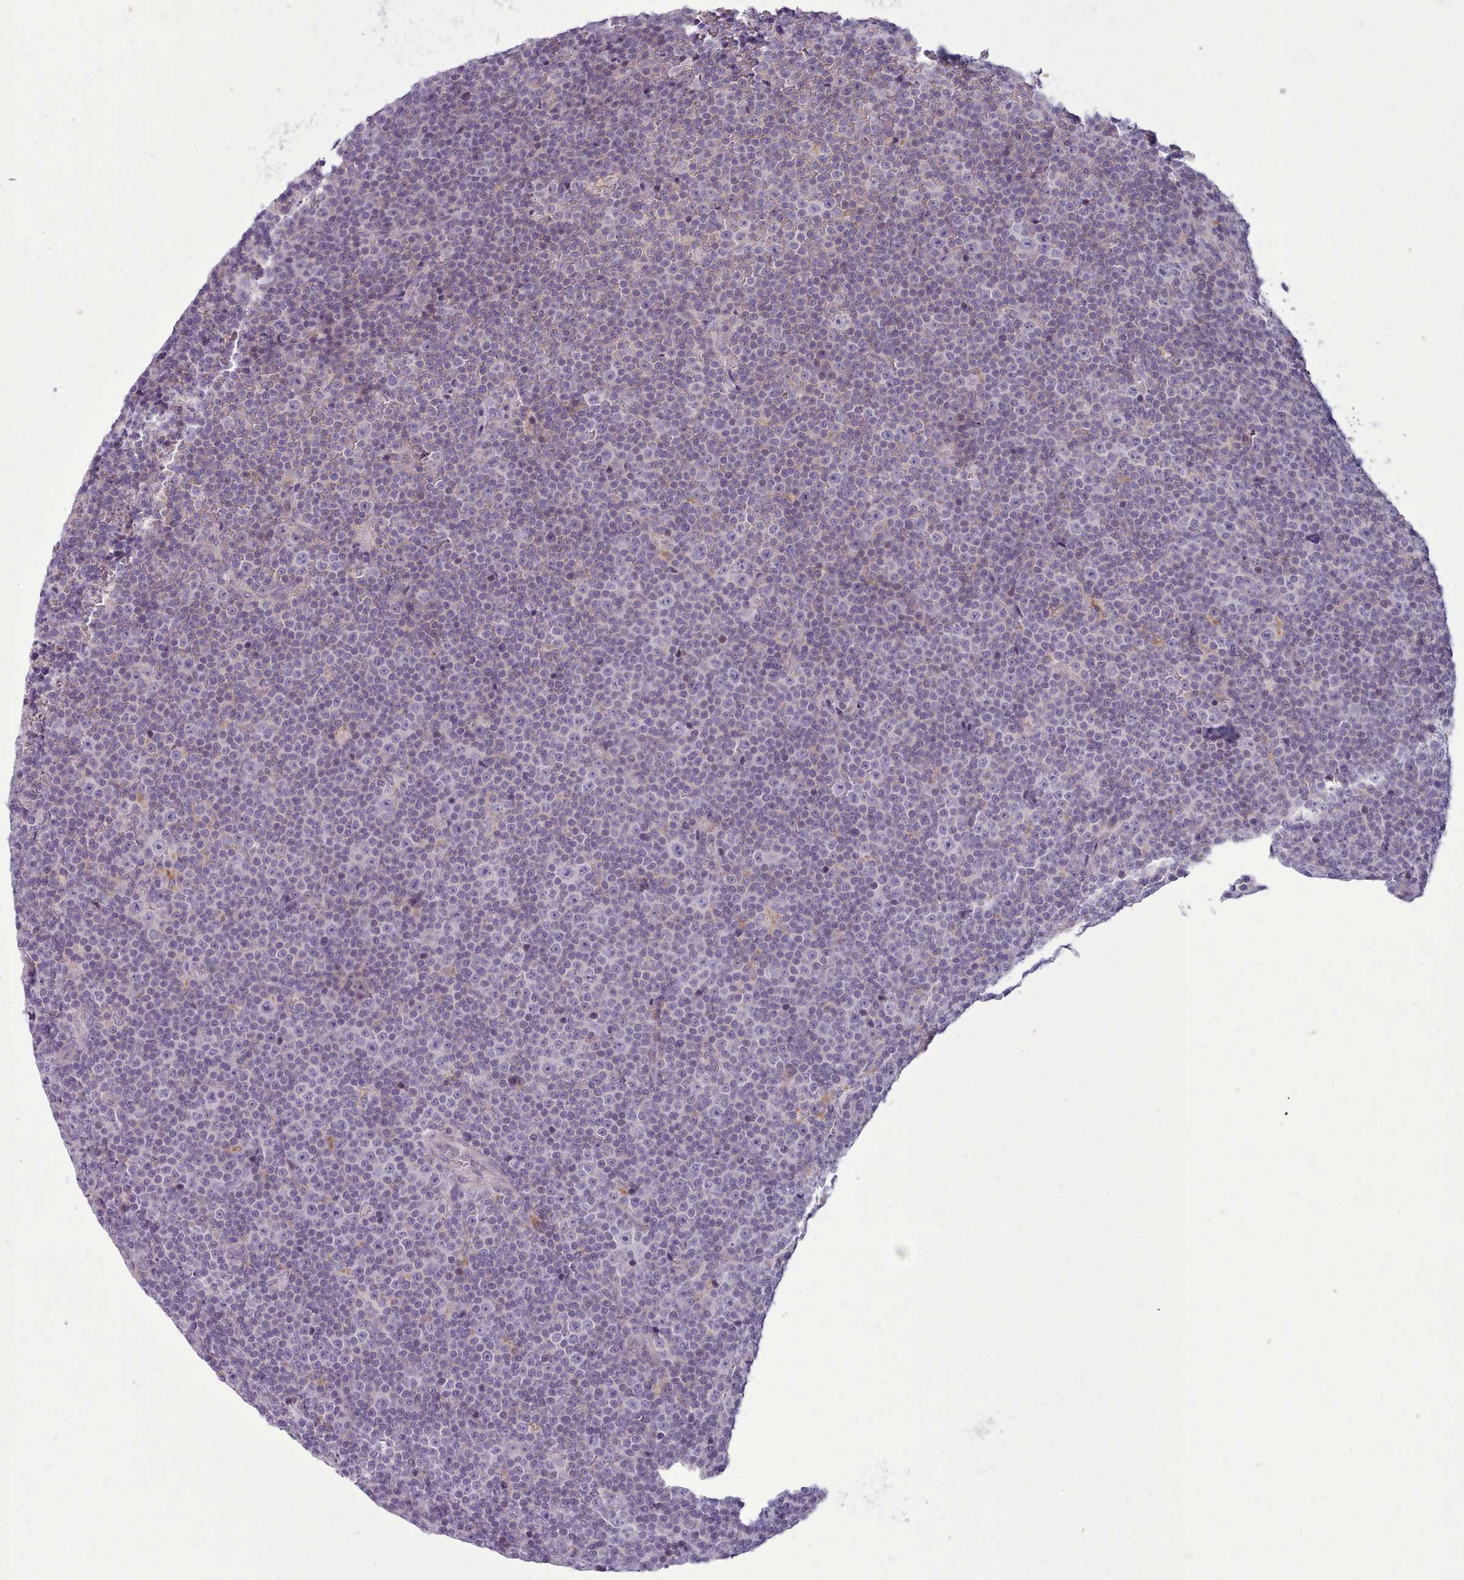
{"staining": {"intensity": "negative", "quantity": "none", "location": "none"}, "tissue": "lymphoma", "cell_type": "Tumor cells", "image_type": "cancer", "snomed": [{"axis": "morphology", "description": "Malignant lymphoma, non-Hodgkin's type, Low grade"}, {"axis": "topography", "description": "Lymph node"}], "caption": "Immunohistochemistry micrograph of neoplastic tissue: human lymphoma stained with DAB reveals no significant protein staining in tumor cells.", "gene": "MYRFL", "patient": {"sex": "female", "age": 67}}